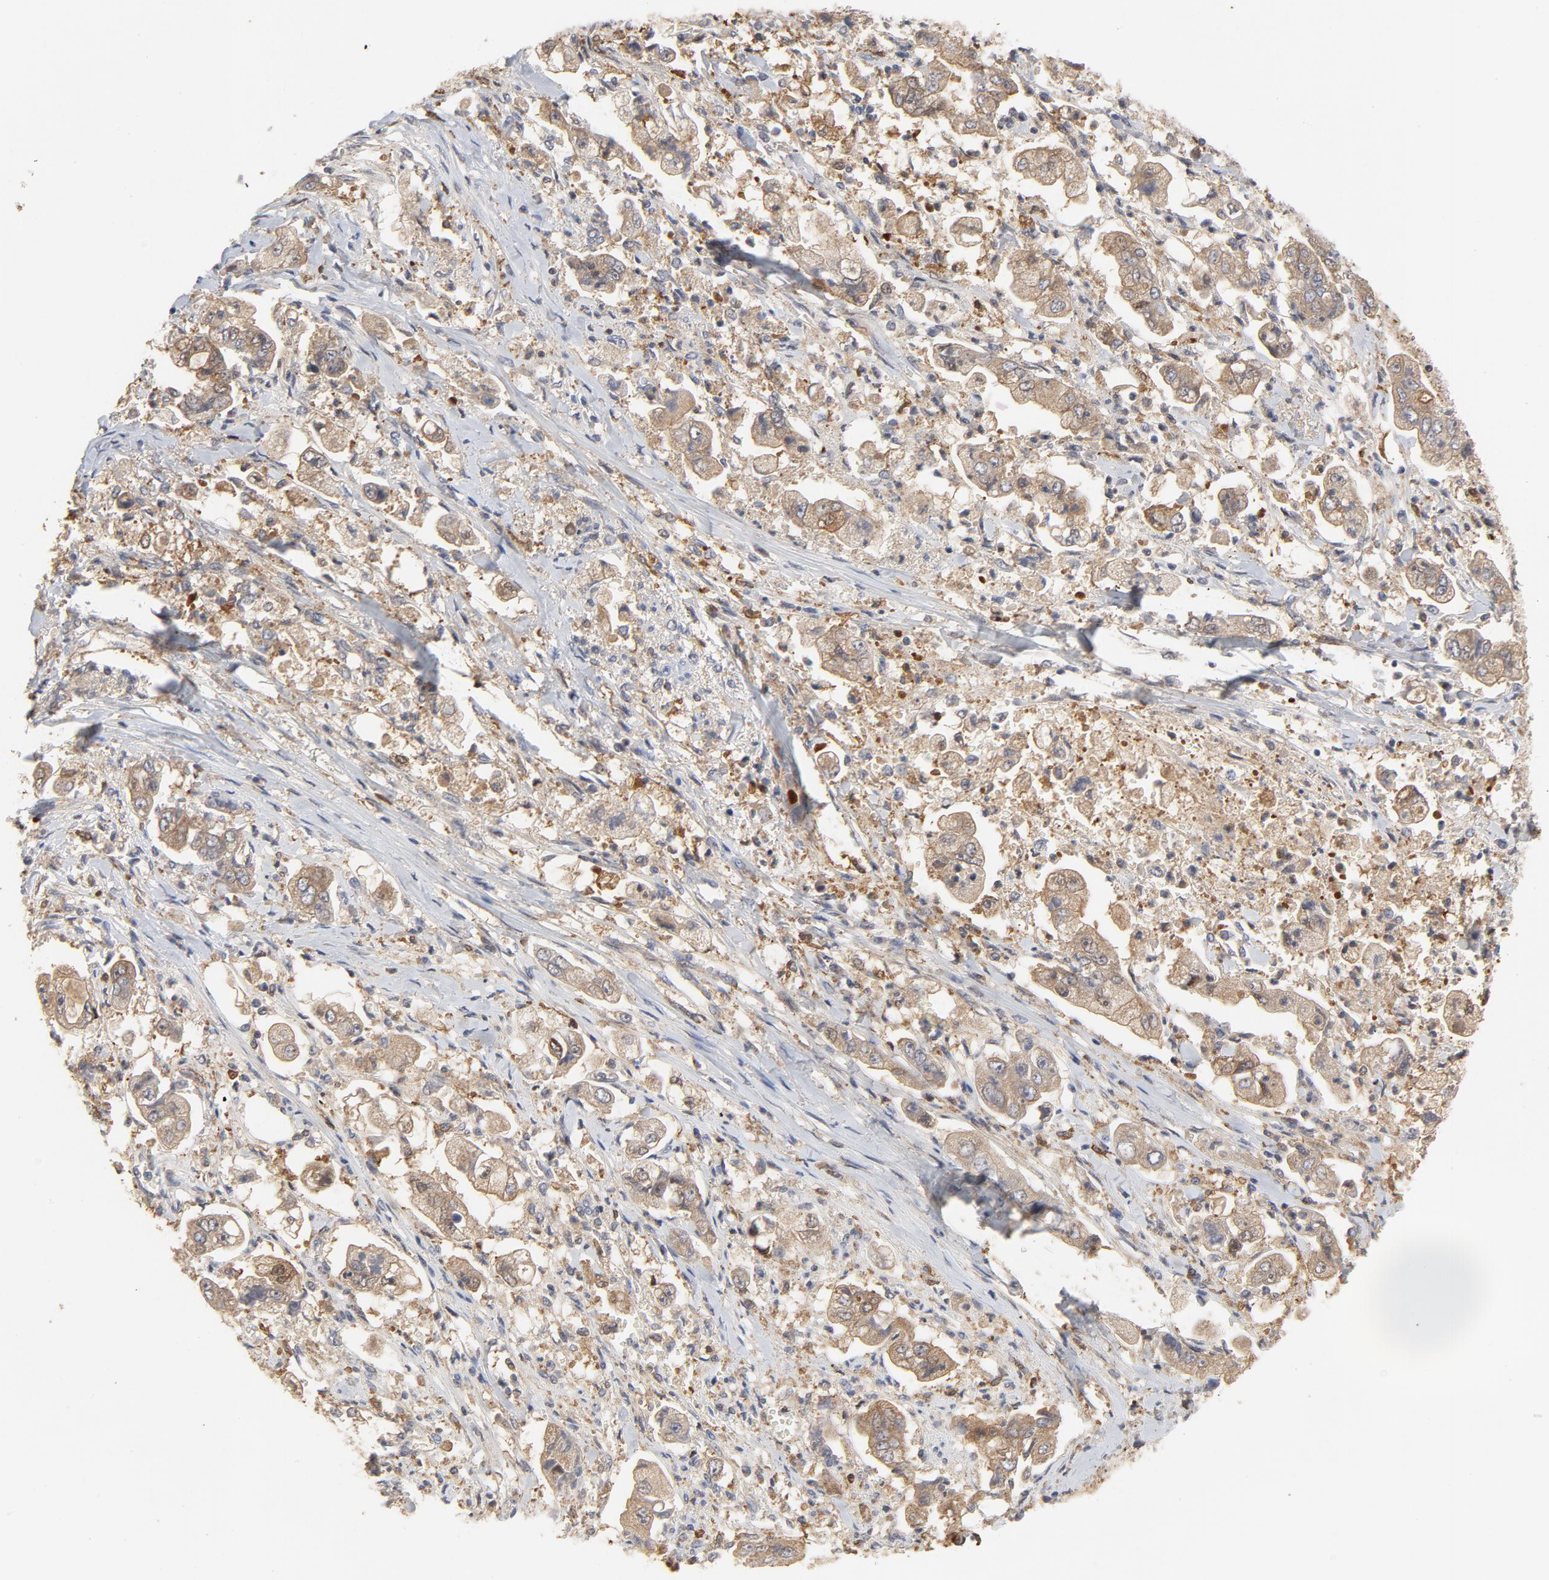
{"staining": {"intensity": "moderate", "quantity": ">75%", "location": "cytoplasmic/membranous"}, "tissue": "stomach cancer", "cell_type": "Tumor cells", "image_type": "cancer", "snomed": [{"axis": "morphology", "description": "Adenocarcinoma, NOS"}, {"axis": "topography", "description": "Stomach"}], "caption": "A photomicrograph of adenocarcinoma (stomach) stained for a protein displays moderate cytoplasmic/membranous brown staining in tumor cells.", "gene": "RAPGEF4", "patient": {"sex": "male", "age": 62}}